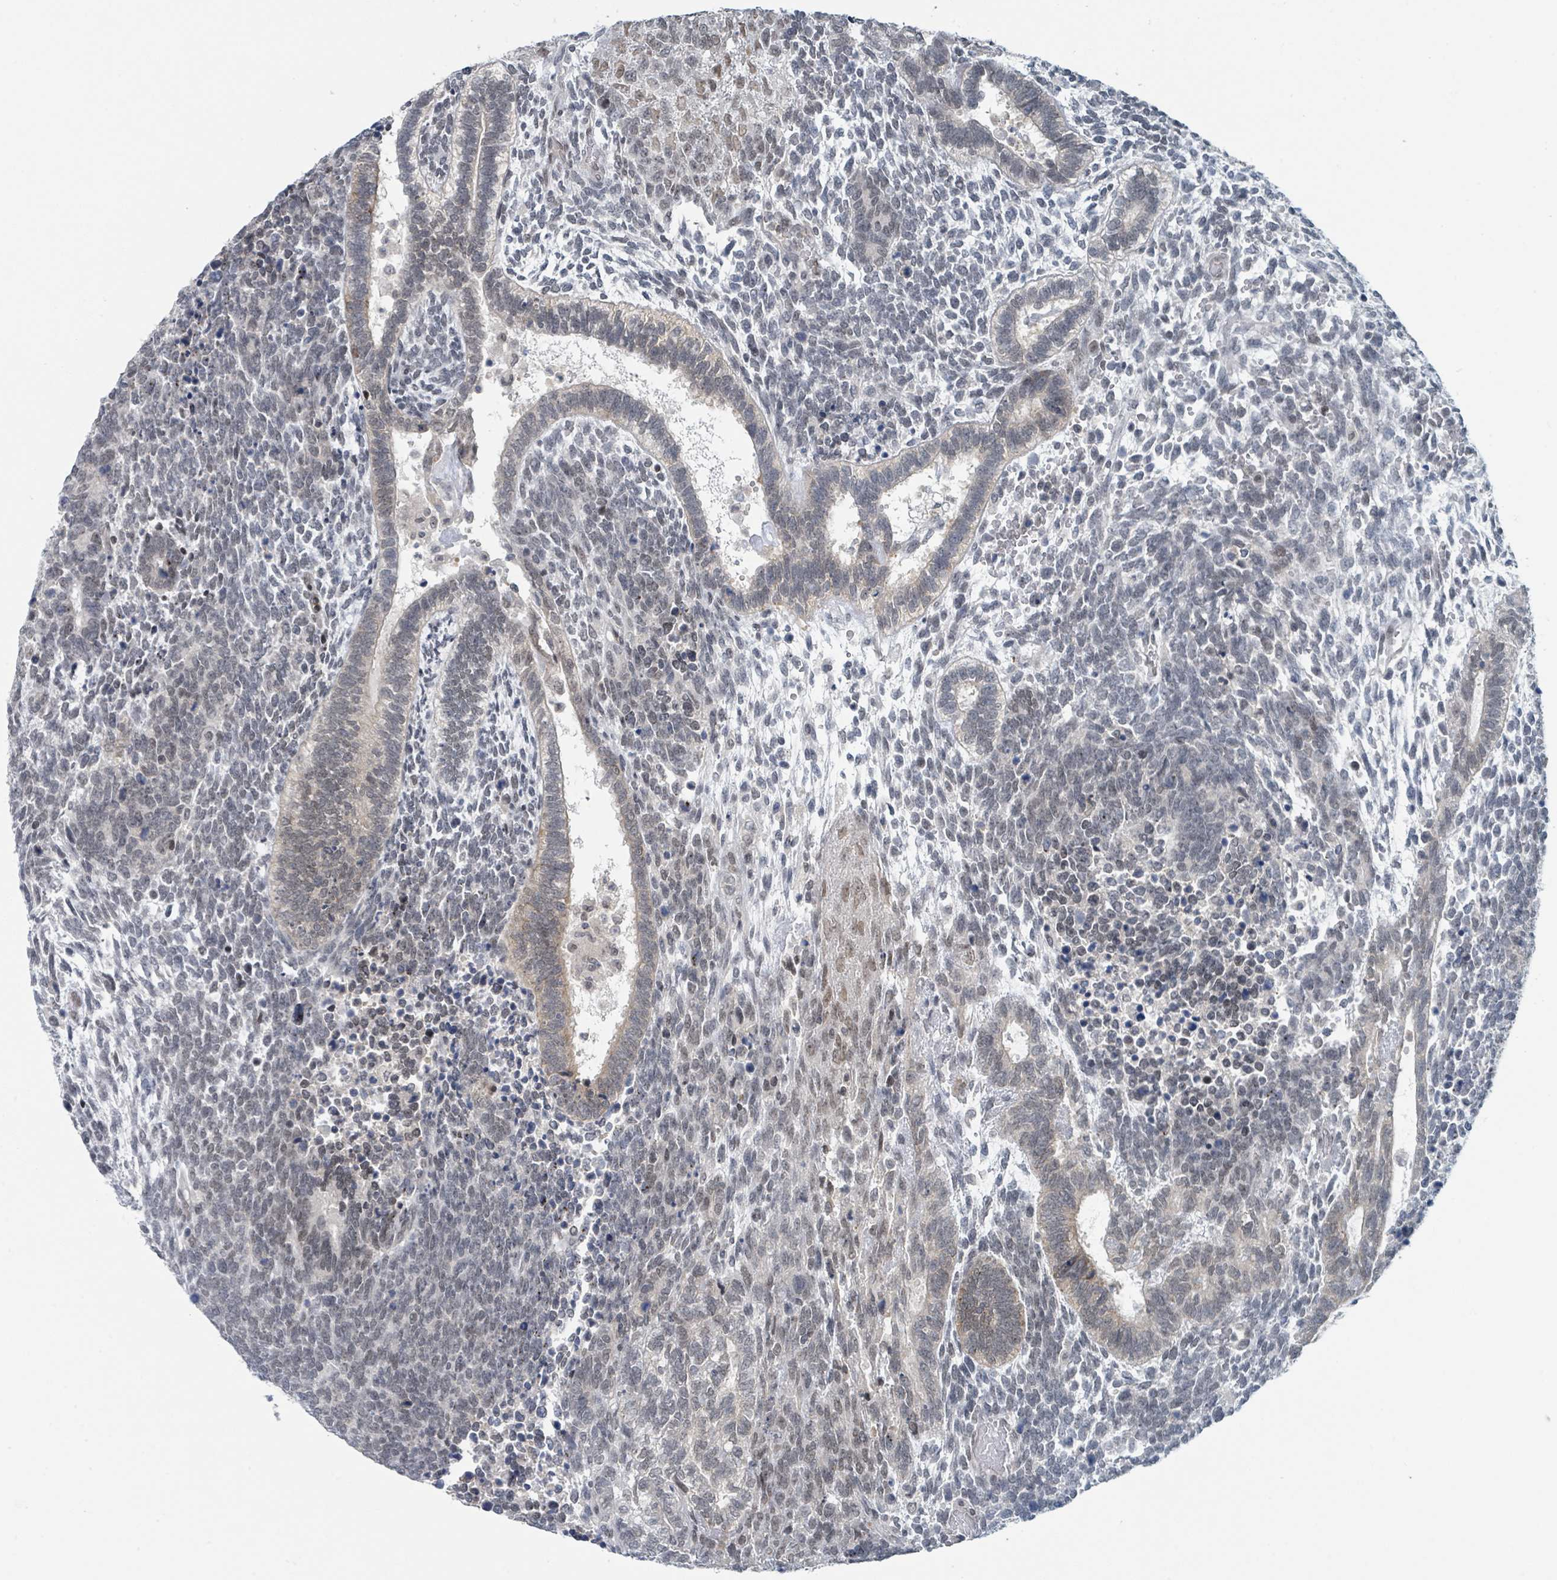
{"staining": {"intensity": "weak", "quantity": "25%-75%", "location": "cytoplasmic/membranous,nuclear"}, "tissue": "testis cancer", "cell_type": "Tumor cells", "image_type": "cancer", "snomed": [{"axis": "morphology", "description": "Carcinoma, Embryonal, NOS"}, {"axis": "topography", "description": "Testis"}], "caption": "Protein expression analysis of testis cancer demonstrates weak cytoplasmic/membranous and nuclear expression in about 25%-75% of tumor cells. The staining was performed using DAB, with brown indicating positive protein expression. Nuclei are stained blue with hematoxylin.", "gene": "ANKRD55", "patient": {"sex": "male", "age": 23}}